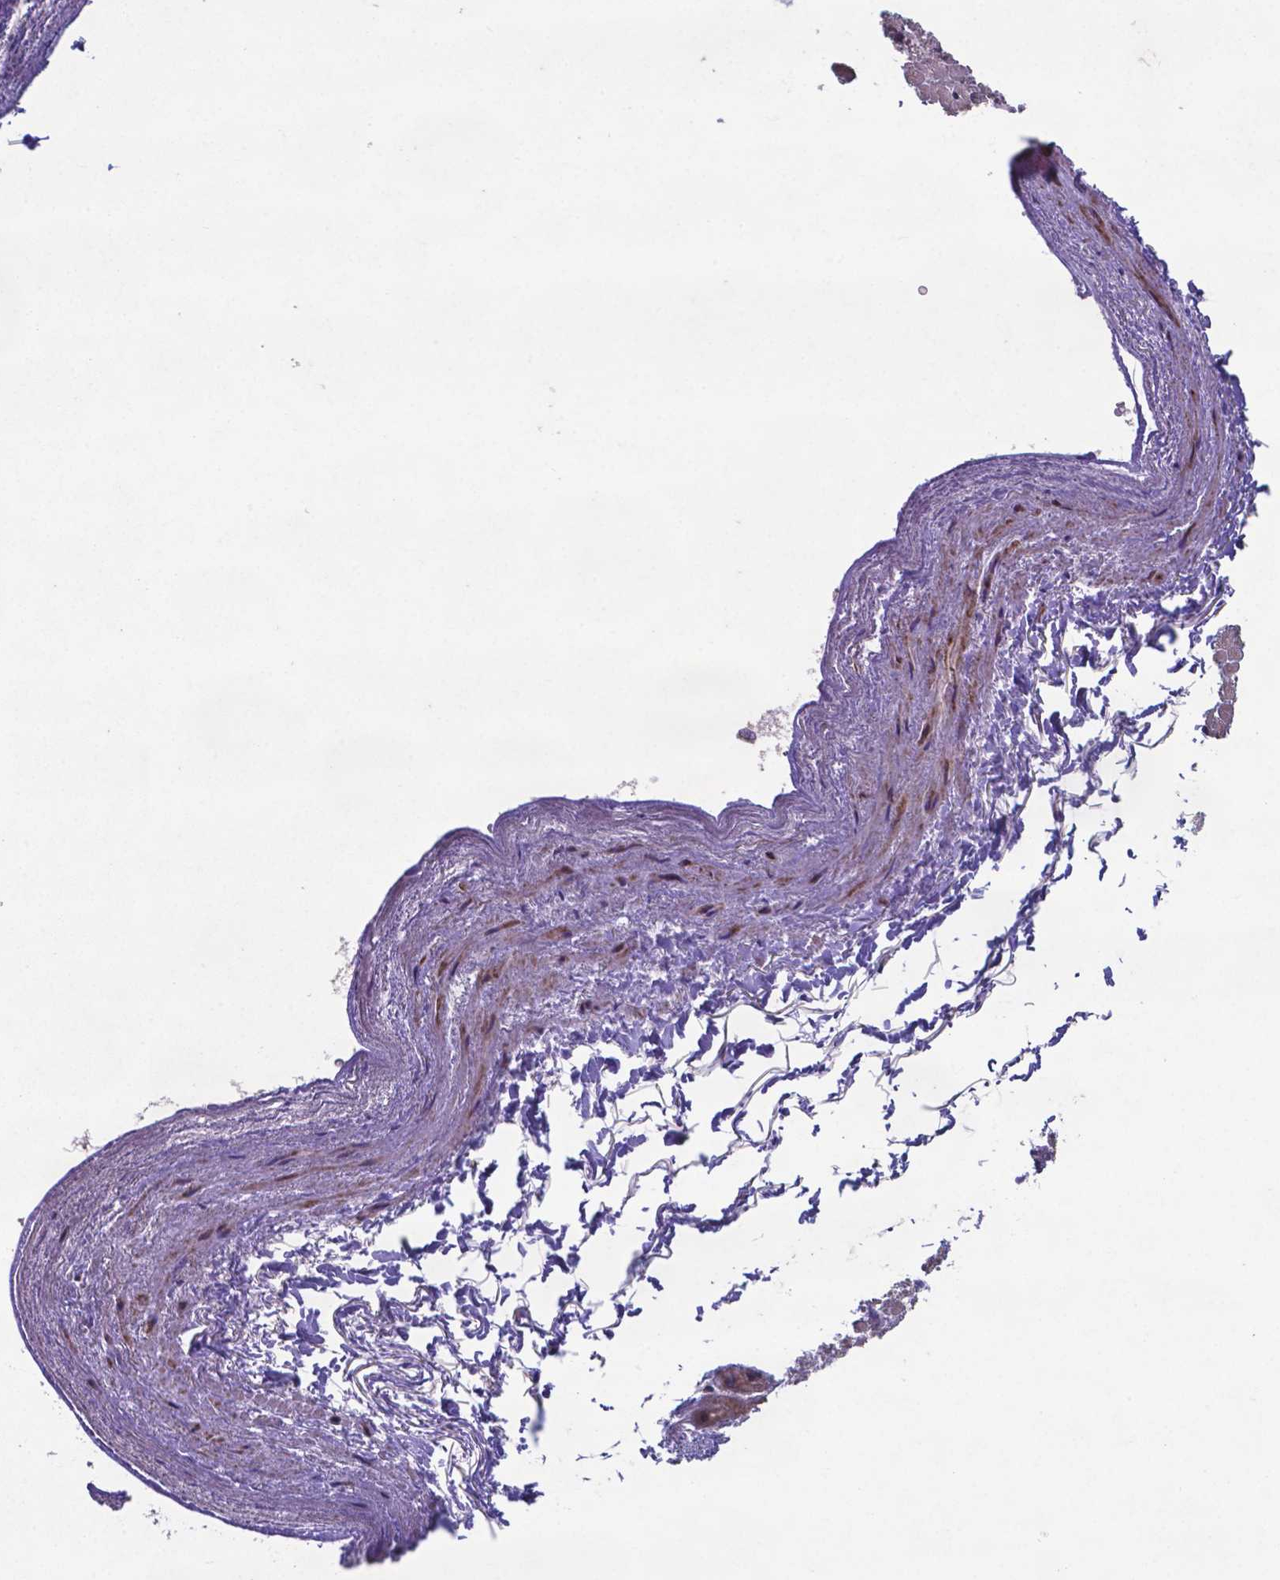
{"staining": {"intensity": "weak", "quantity": "25%-75%", "location": "cytoplasmic/membranous"}, "tissue": "heart muscle", "cell_type": "Cardiomyocytes", "image_type": "normal", "snomed": [{"axis": "morphology", "description": "Normal tissue, NOS"}, {"axis": "topography", "description": "Heart"}], "caption": "This image demonstrates unremarkable heart muscle stained with IHC to label a protein in brown. The cytoplasmic/membranous of cardiomyocytes show weak positivity for the protein. Nuclei are counter-stained blue.", "gene": "TYRO3", "patient": {"sex": "male", "age": 62}}